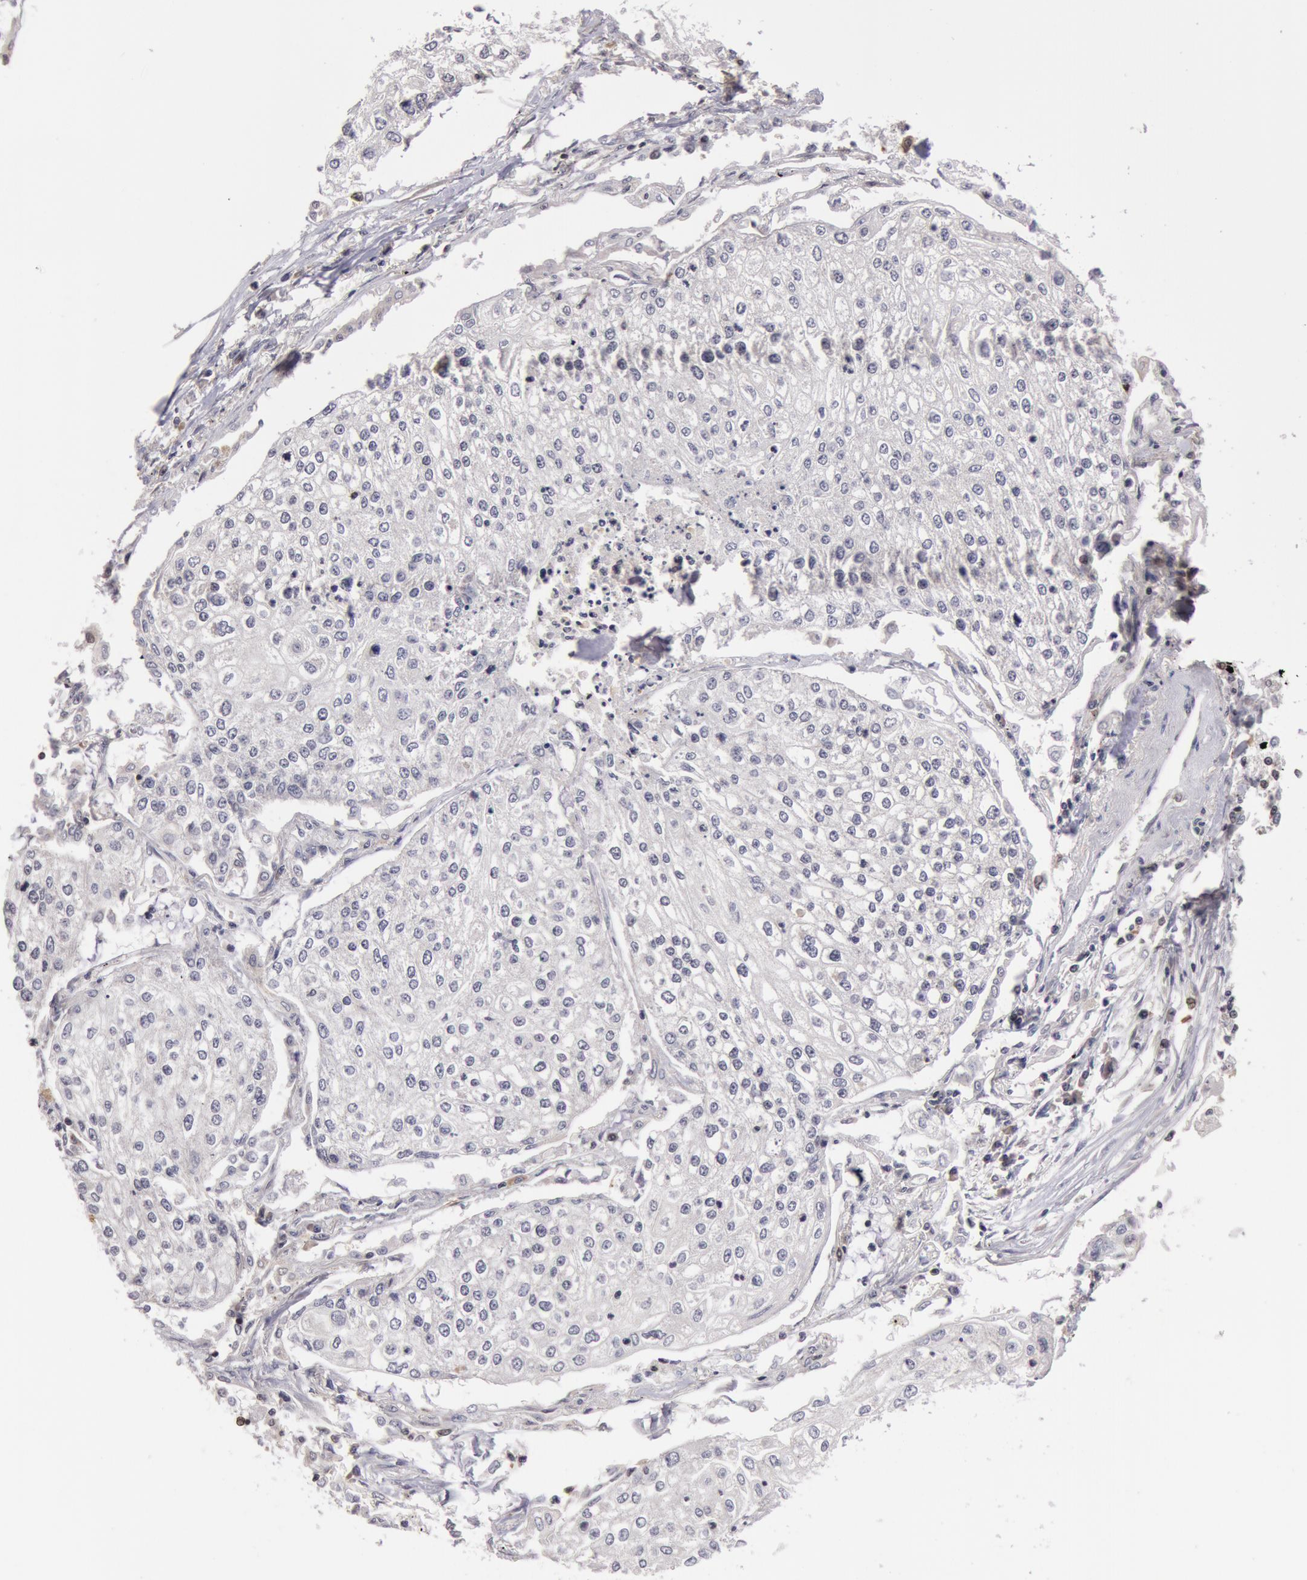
{"staining": {"intensity": "negative", "quantity": "none", "location": "none"}, "tissue": "lung cancer", "cell_type": "Tumor cells", "image_type": "cancer", "snomed": [{"axis": "morphology", "description": "Squamous cell carcinoma, NOS"}, {"axis": "topography", "description": "Lung"}], "caption": "IHC of lung cancer reveals no staining in tumor cells. (Immunohistochemistry, brightfield microscopy, high magnification).", "gene": "ZNF350", "patient": {"sex": "male", "age": 75}}